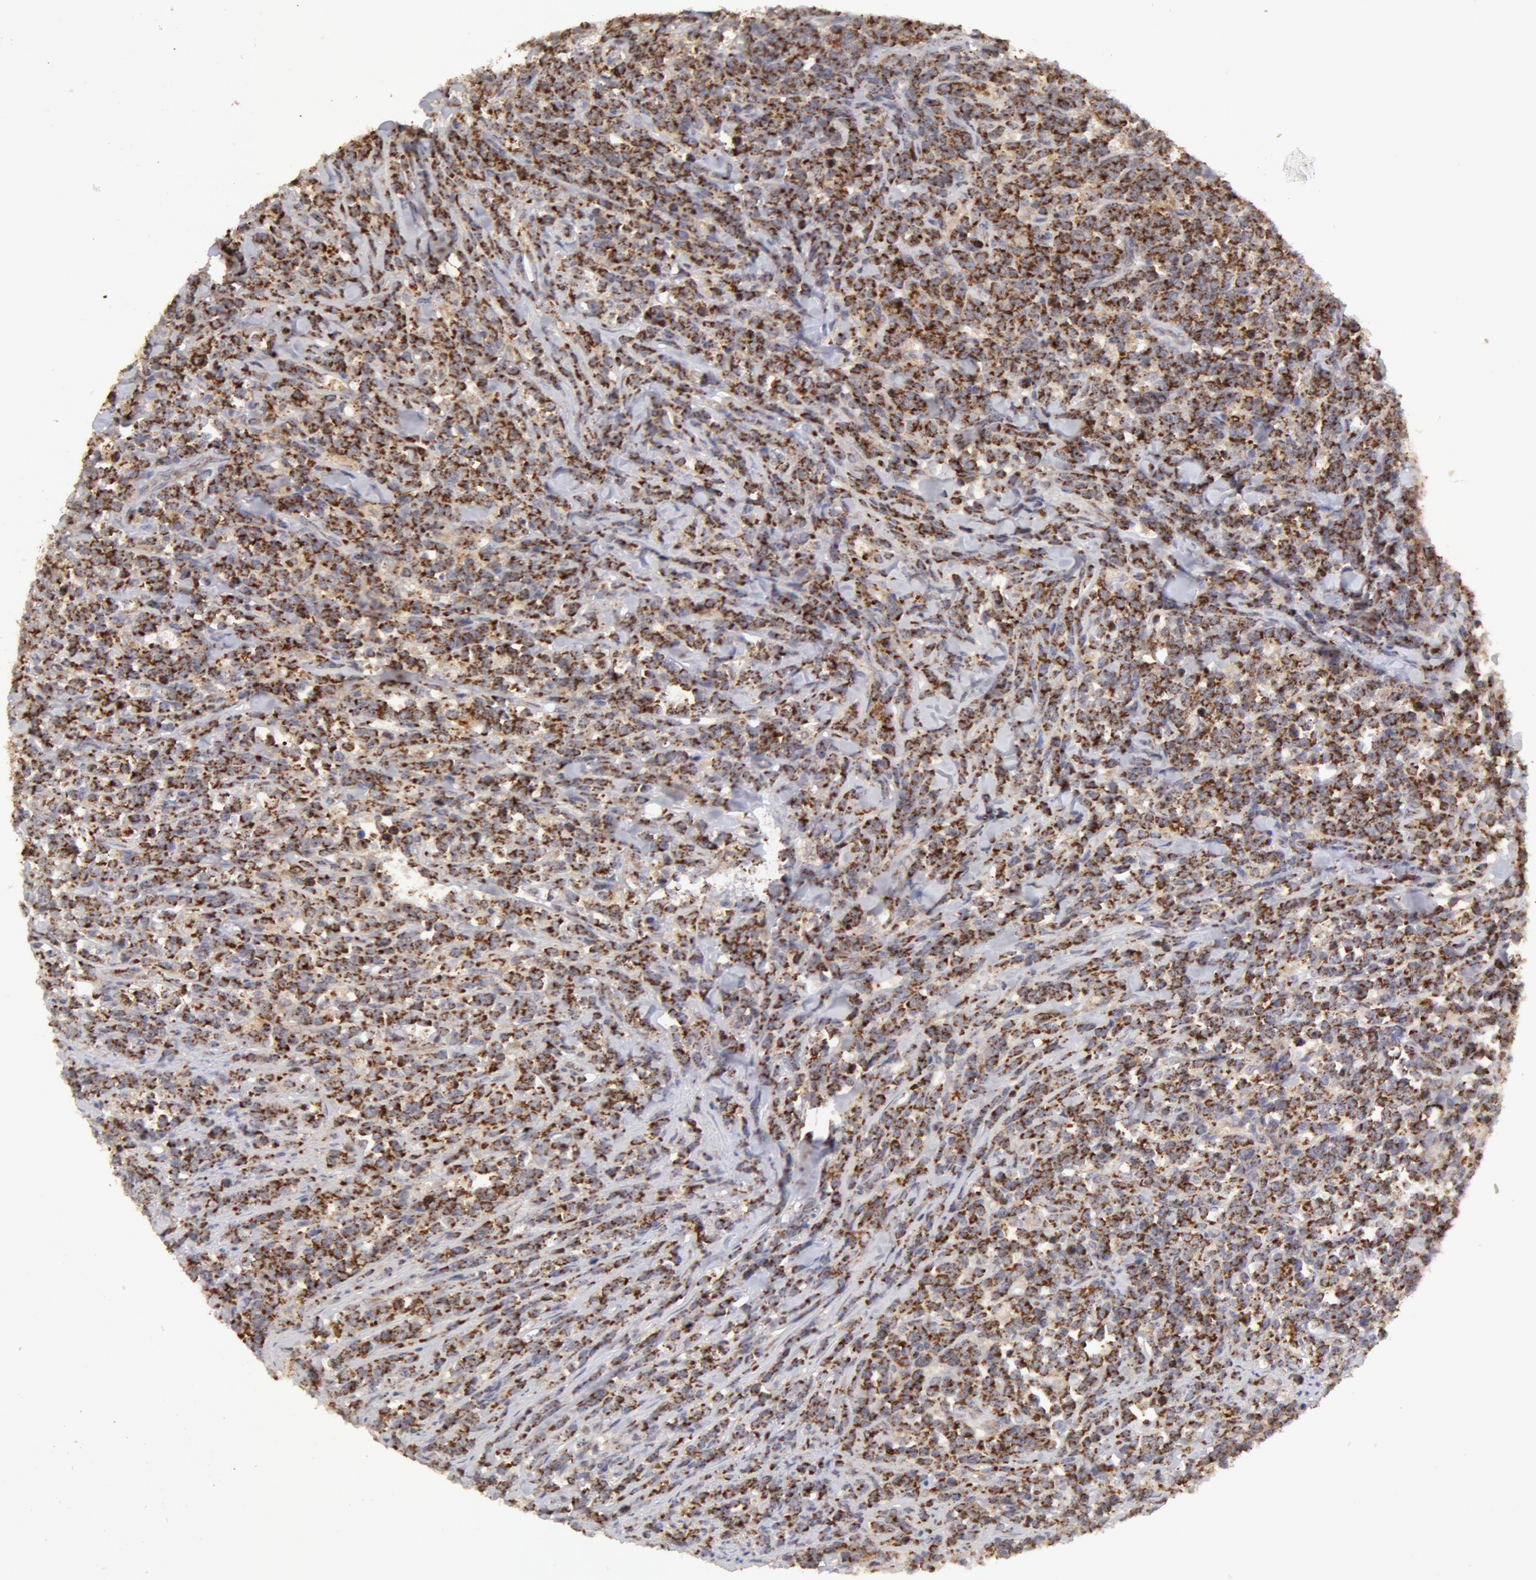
{"staining": {"intensity": "moderate", "quantity": ">75%", "location": "cytoplasmic/membranous"}, "tissue": "lymphoma", "cell_type": "Tumor cells", "image_type": "cancer", "snomed": [{"axis": "morphology", "description": "Malignant lymphoma, non-Hodgkin's type, High grade"}, {"axis": "topography", "description": "Small intestine"}, {"axis": "topography", "description": "Colon"}], "caption": "High-magnification brightfield microscopy of high-grade malignant lymphoma, non-Hodgkin's type stained with DAB (3,3'-diaminobenzidine) (brown) and counterstained with hematoxylin (blue). tumor cells exhibit moderate cytoplasmic/membranous expression is seen in about>75% of cells.", "gene": "ADPRH", "patient": {"sex": "male", "age": 8}}